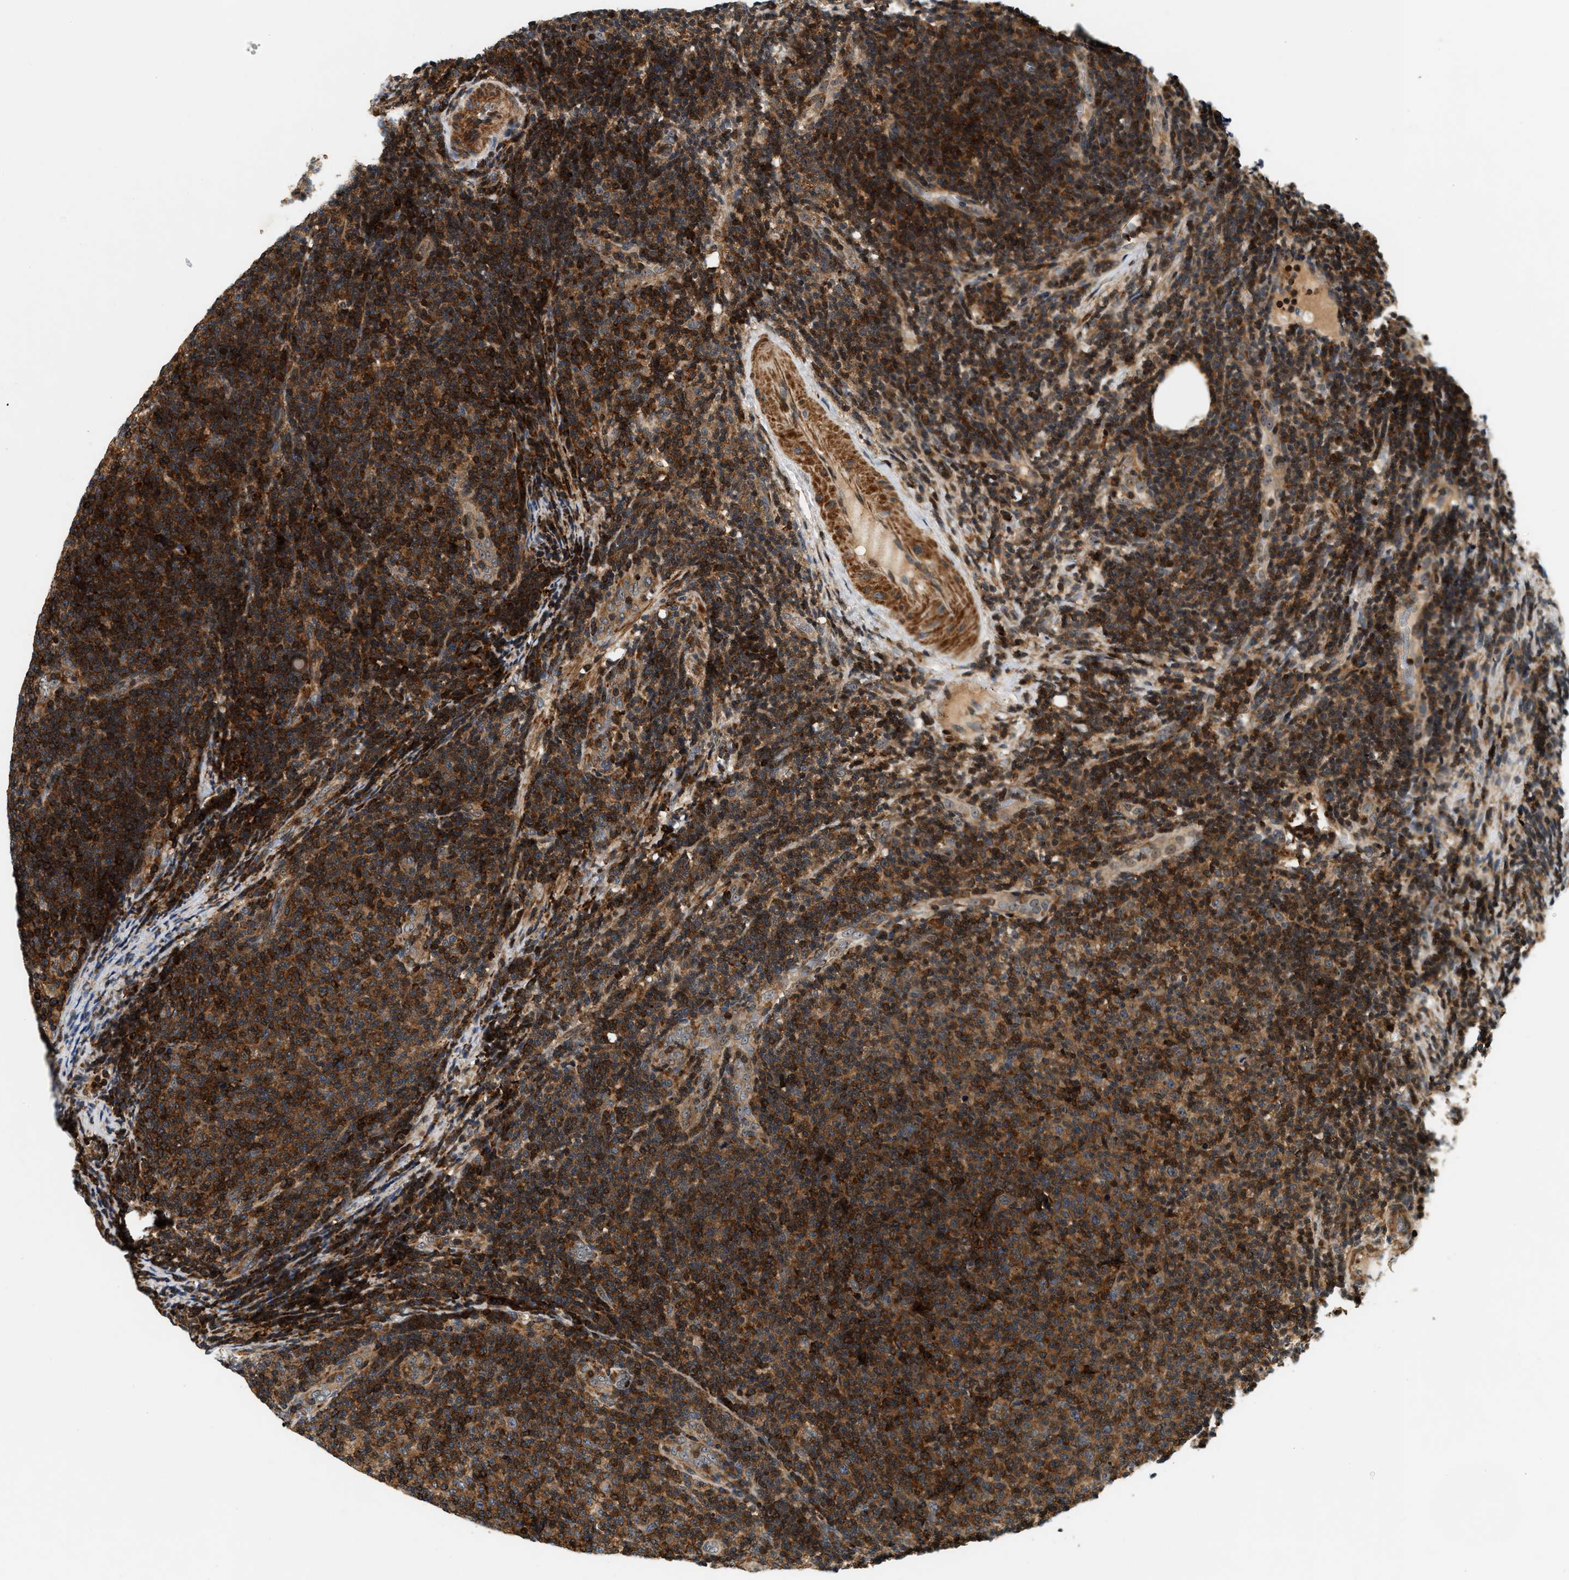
{"staining": {"intensity": "strong", "quantity": ">75%", "location": "cytoplasmic/membranous,nuclear"}, "tissue": "lymphoma", "cell_type": "Tumor cells", "image_type": "cancer", "snomed": [{"axis": "morphology", "description": "Malignant lymphoma, non-Hodgkin's type, Low grade"}, {"axis": "topography", "description": "Lymph node"}], "caption": "IHC (DAB (3,3'-diaminobenzidine)) staining of malignant lymphoma, non-Hodgkin's type (low-grade) shows strong cytoplasmic/membranous and nuclear protein staining in approximately >75% of tumor cells. (Brightfield microscopy of DAB IHC at high magnification).", "gene": "SAMD9", "patient": {"sex": "male", "age": 66}}